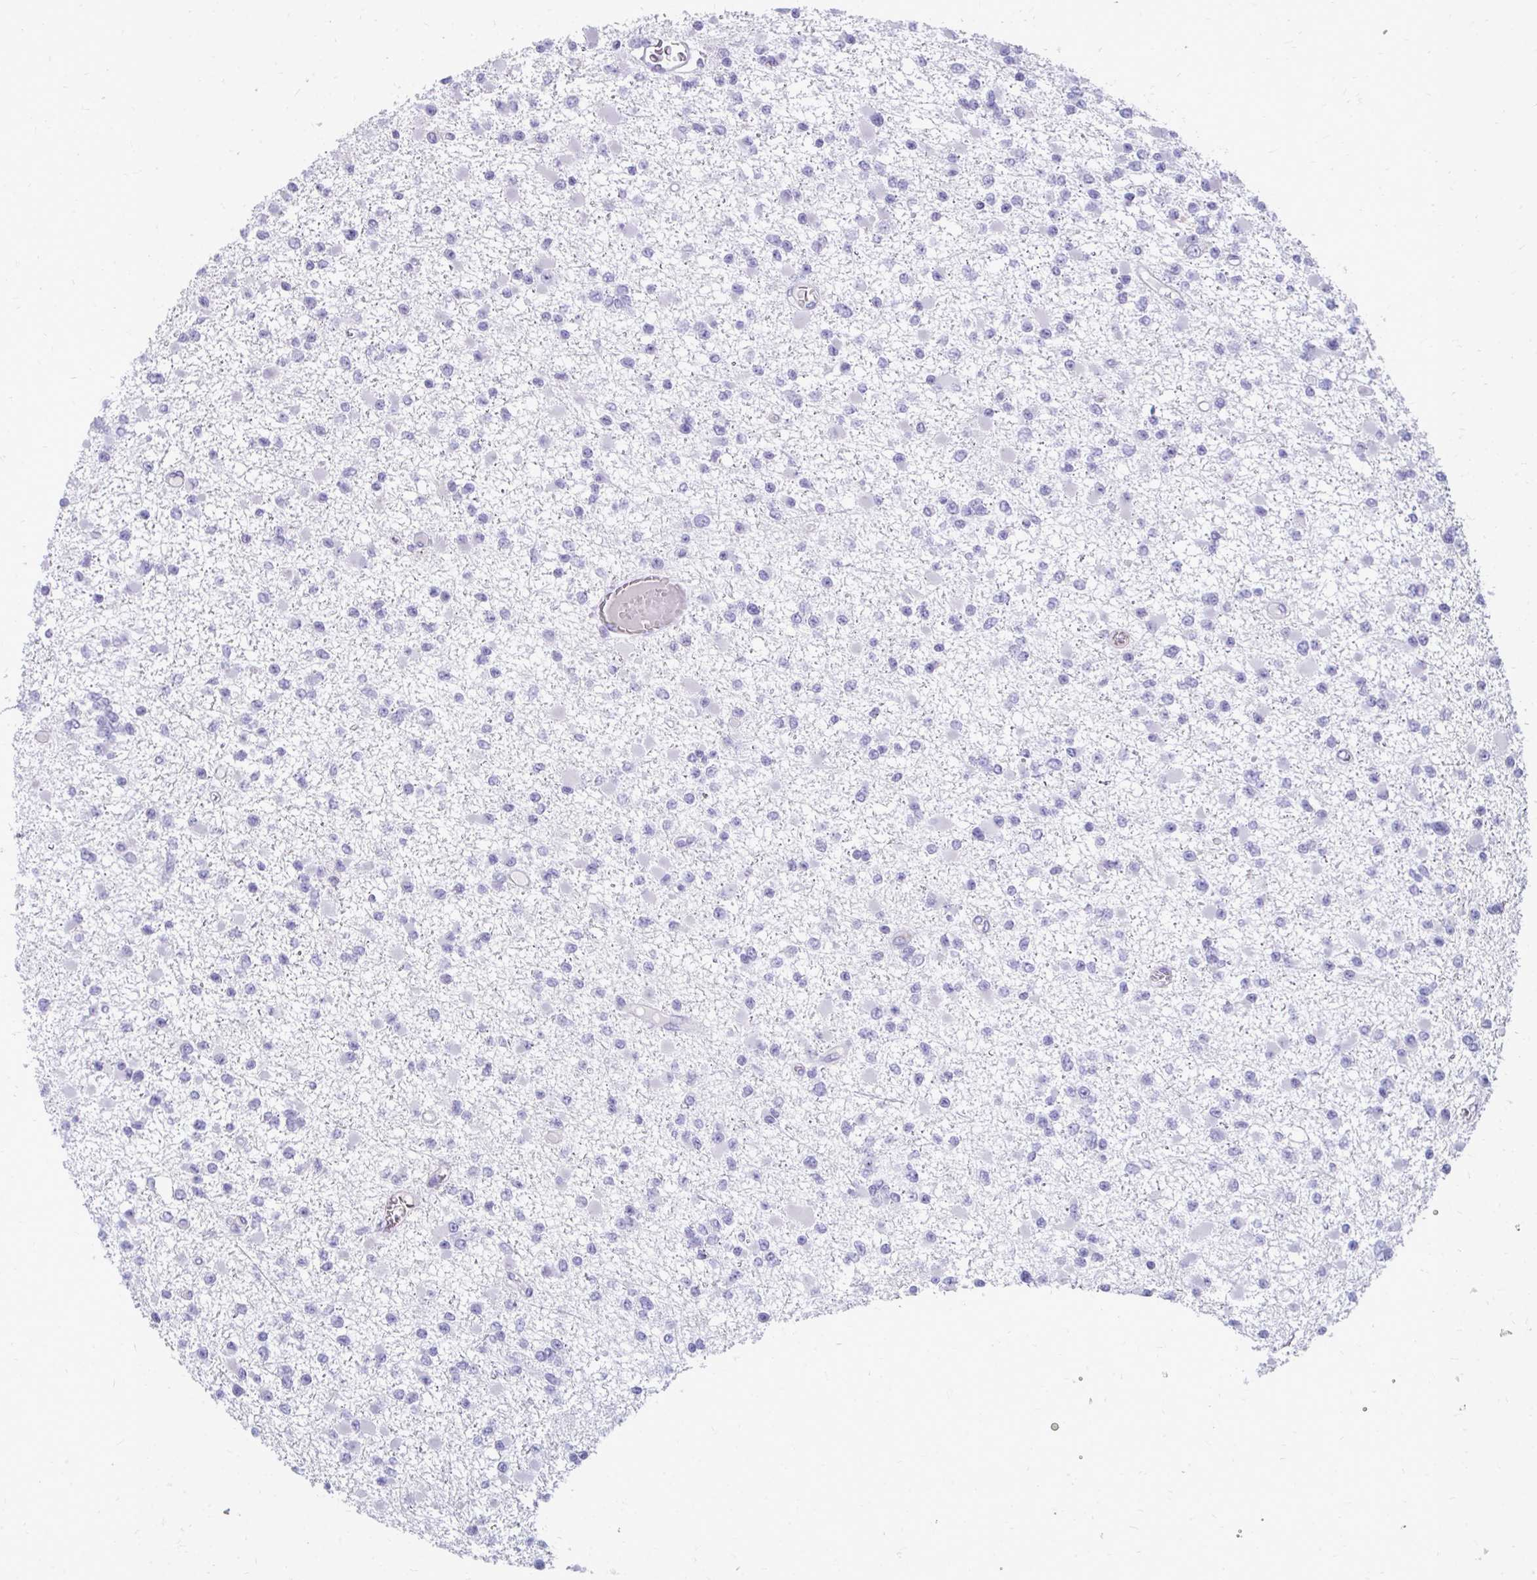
{"staining": {"intensity": "negative", "quantity": "none", "location": "none"}, "tissue": "glioma", "cell_type": "Tumor cells", "image_type": "cancer", "snomed": [{"axis": "morphology", "description": "Glioma, malignant, Low grade"}, {"axis": "topography", "description": "Brain"}], "caption": "The immunohistochemistry (IHC) photomicrograph has no significant staining in tumor cells of glioma tissue.", "gene": "FABP3", "patient": {"sex": "female", "age": 22}}